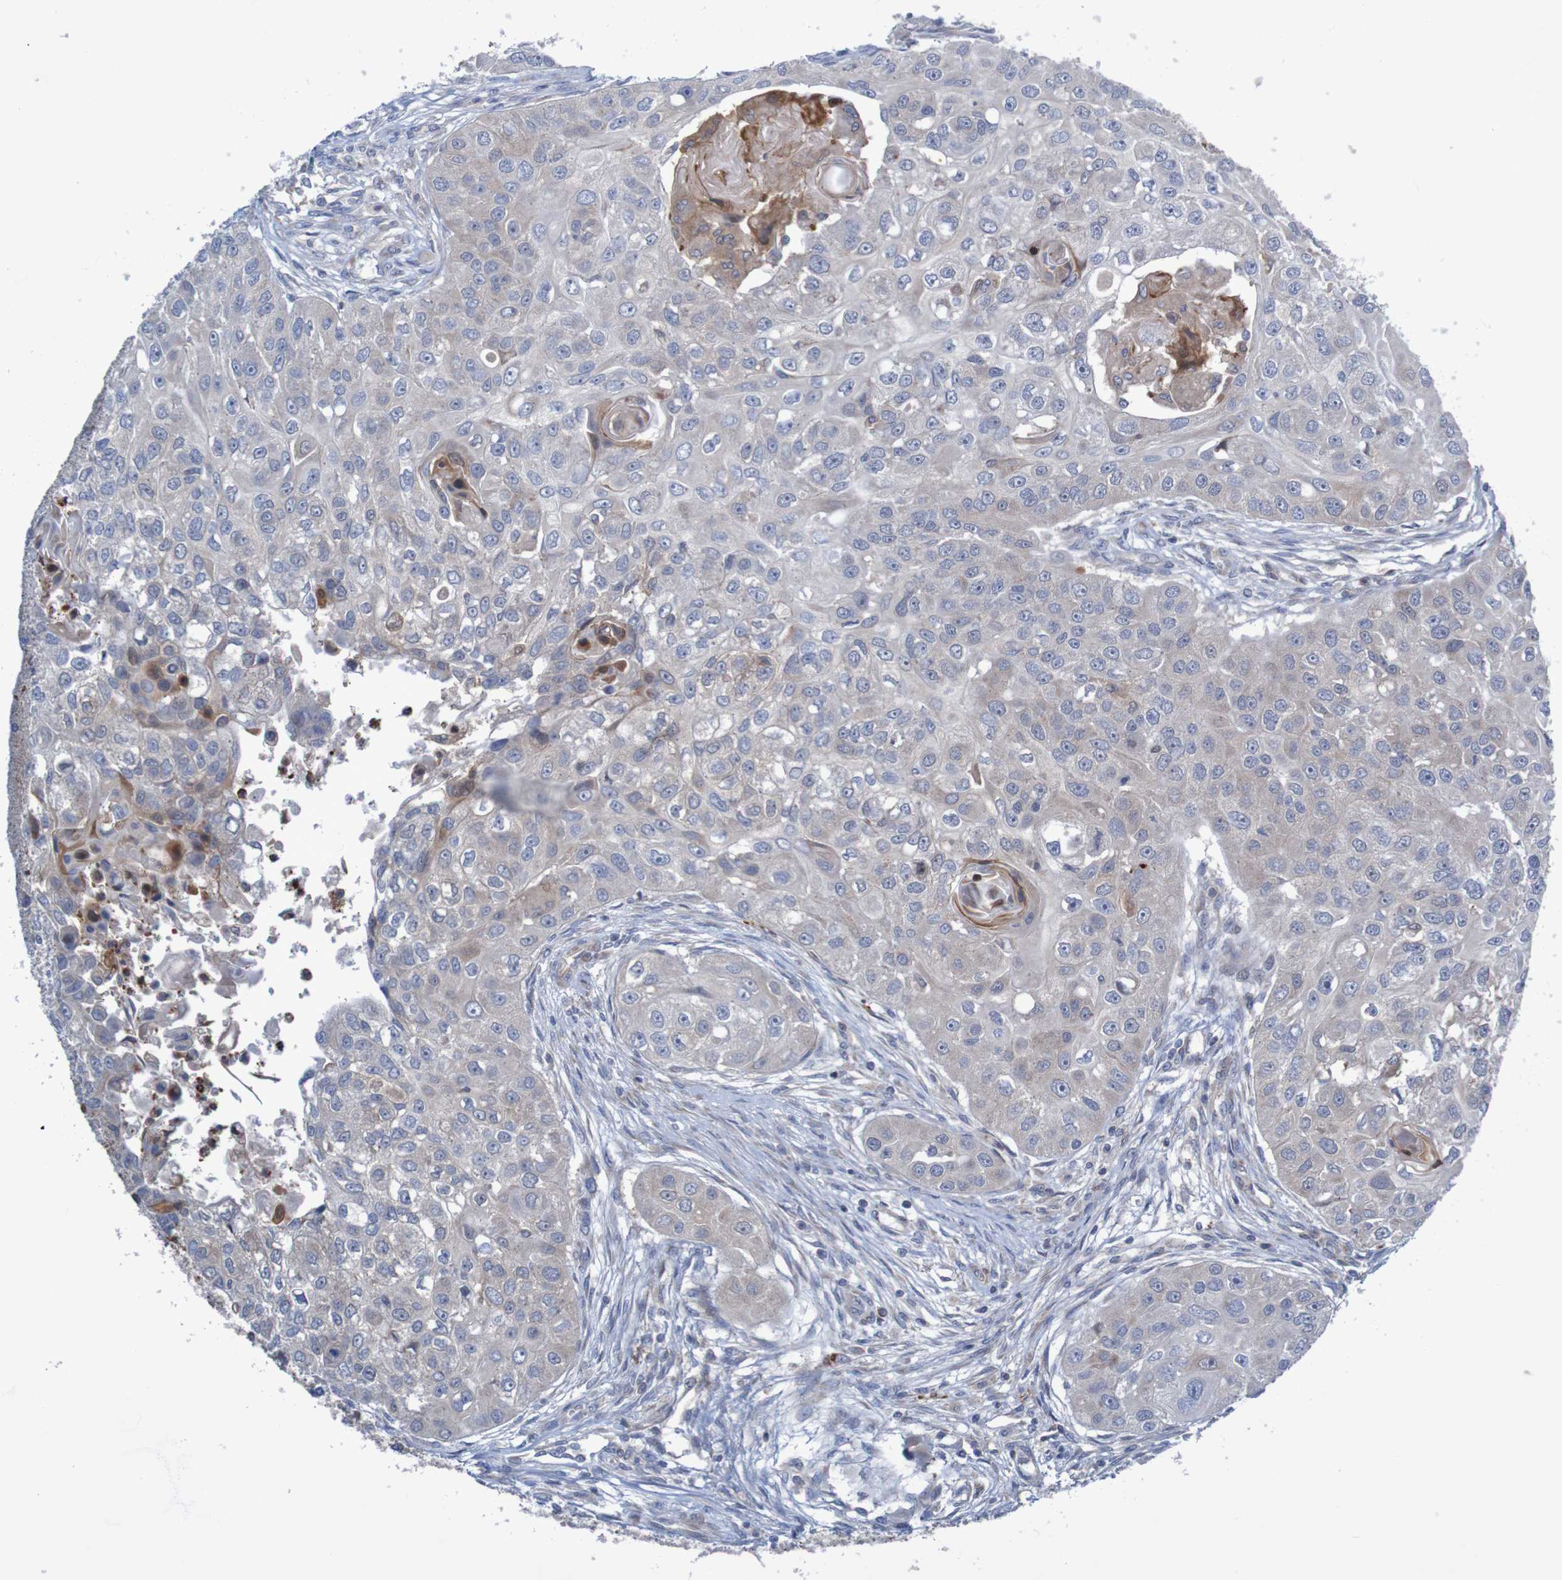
{"staining": {"intensity": "negative", "quantity": "none", "location": "none"}, "tissue": "head and neck cancer", "cell_type": "Tumor cells", "image_type": "cancer", "snomed": [{"axis": "morphology", "description": "Normal tissue, NOS"}, {"axis": "morphology", "description": "Squamous cell carcinoma, NOS"}, {"axis": "topography", "description": "Skeletal muscle"}, {"axis": "topography", "description": "Head-Neck"}], "caption": "Protein analysis of head and neck cancer displays no significant expression in tumor cells.", "gene": "ANGPT4", "patient": {"sex": "male", "age": 51}}